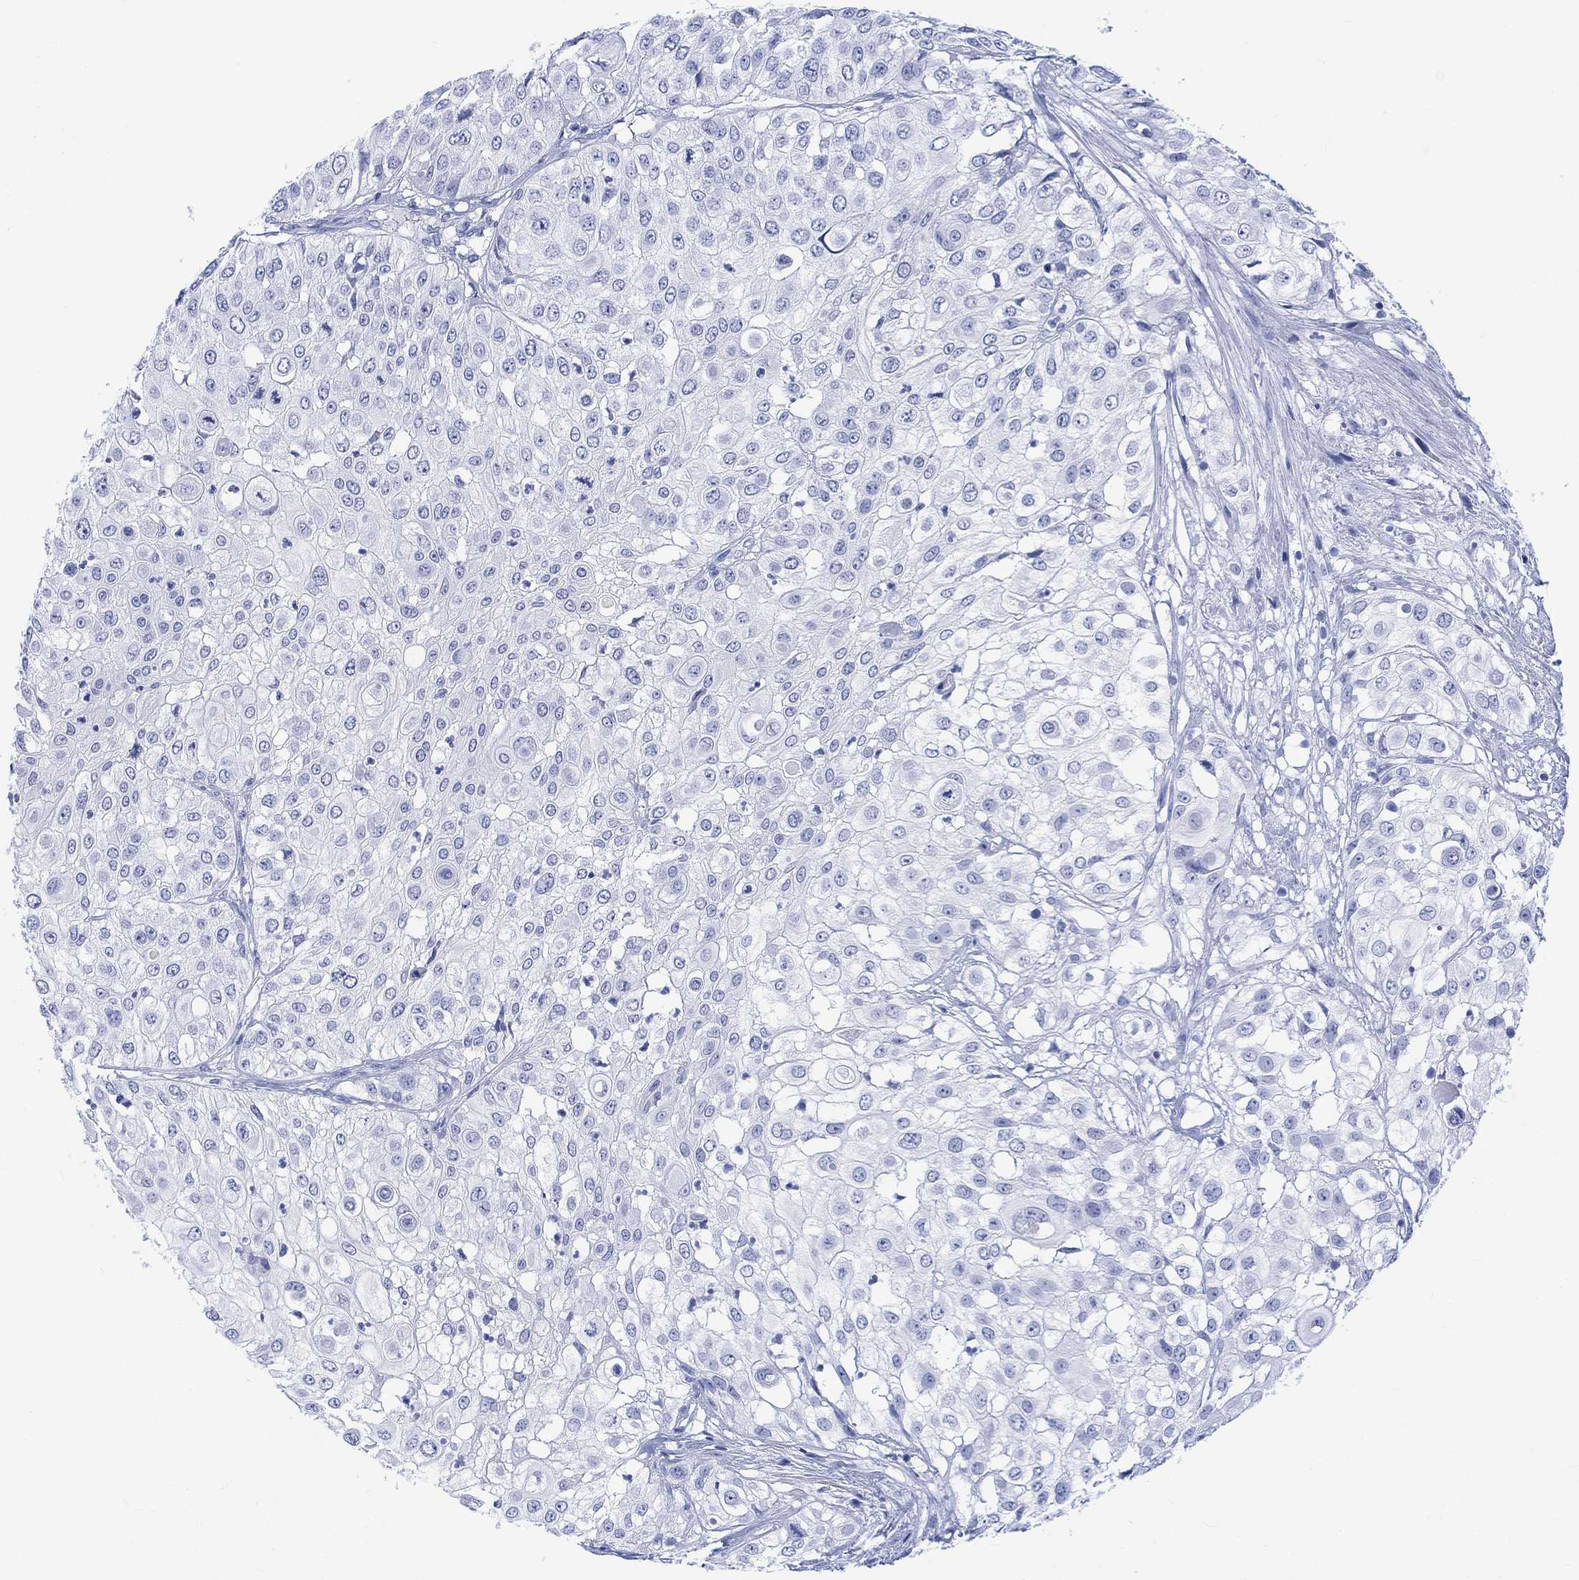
{"staining": {"intensity": "negative", "quantity": "none", "location": "none"}, "tissue": "urothelial cancer", "cell_type": "Tumor cells", "image_type": "cancer", "snomed": [{"axis": "morphology", "description": "Urothelial carcinoma, High grade"}, {"axis": "topography", "description": "Urinary bladder"}], "caption": "A high-resolution micrograph shows immunohistochemistry staining of high-grade urothelial carcinoma, which displays no significant staining in tumor cells. (DAB (3,3'-diaminobenzidine) IHC visualized using brightfield microscopy, high magnification).", "gene": "CELF4", "patient": {"sex": "female", "age": 79}}